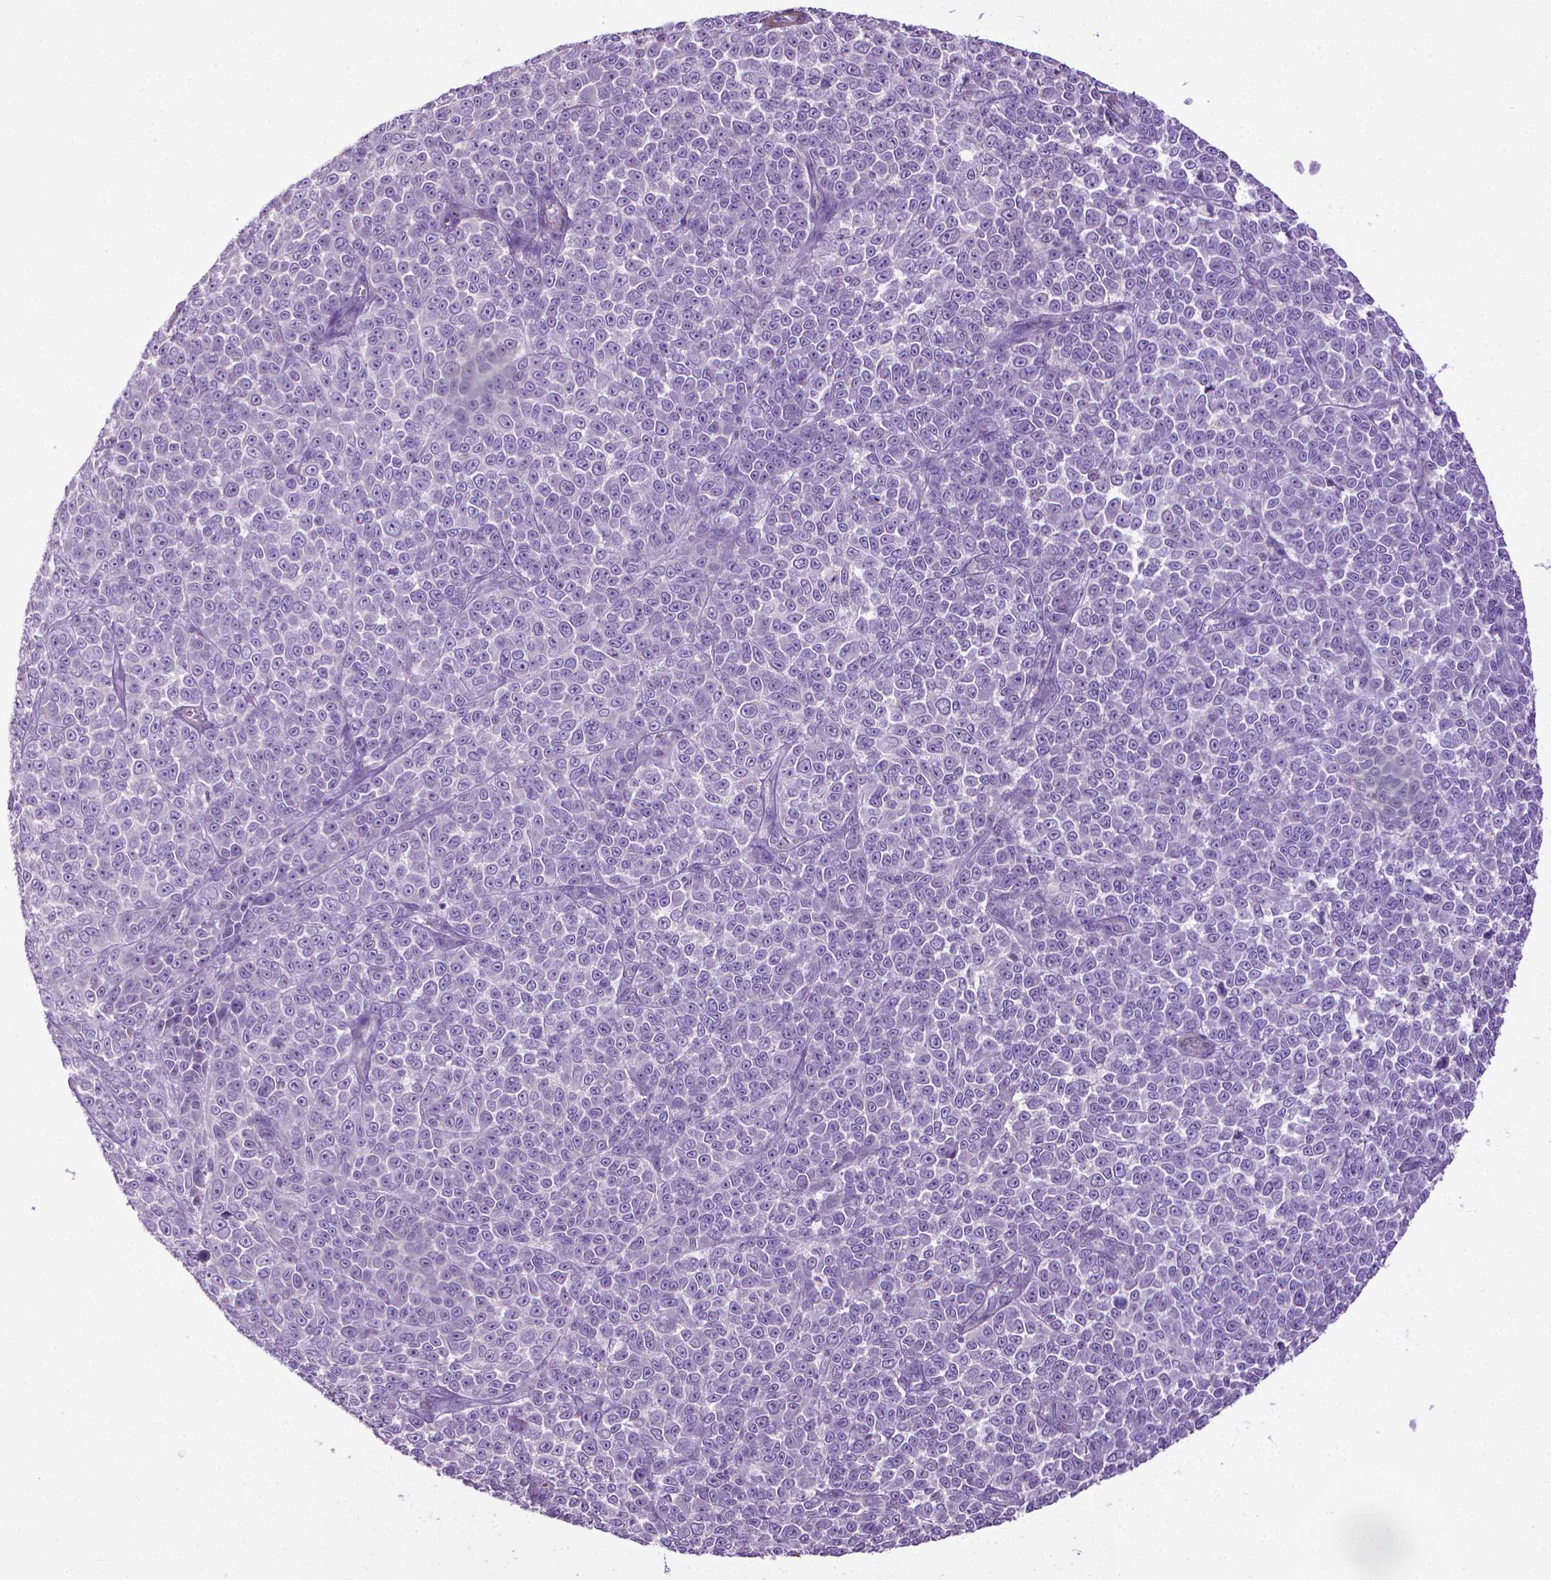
{"staining": {"intensity": "negative", "quantity": "none", "location": "none"}, "tissue": "melanoma", "cell_type": "Tumor cells", "image_type": "cancer", "snomed": [{"axis": "morphology", "description": "Malignant melanoma, NOS"}, {"axis": "topography", "description": "Skin"}], "caption": "The immunohistochemistry (IHC) photomicrograph has no significant expression in tumor cells of malignant melanoma tissue. (Immunohistochemistry, brightfield microscopy, high magnification).", "gene": "AQP10", "patient": {"sex": "female", "age": 95}}